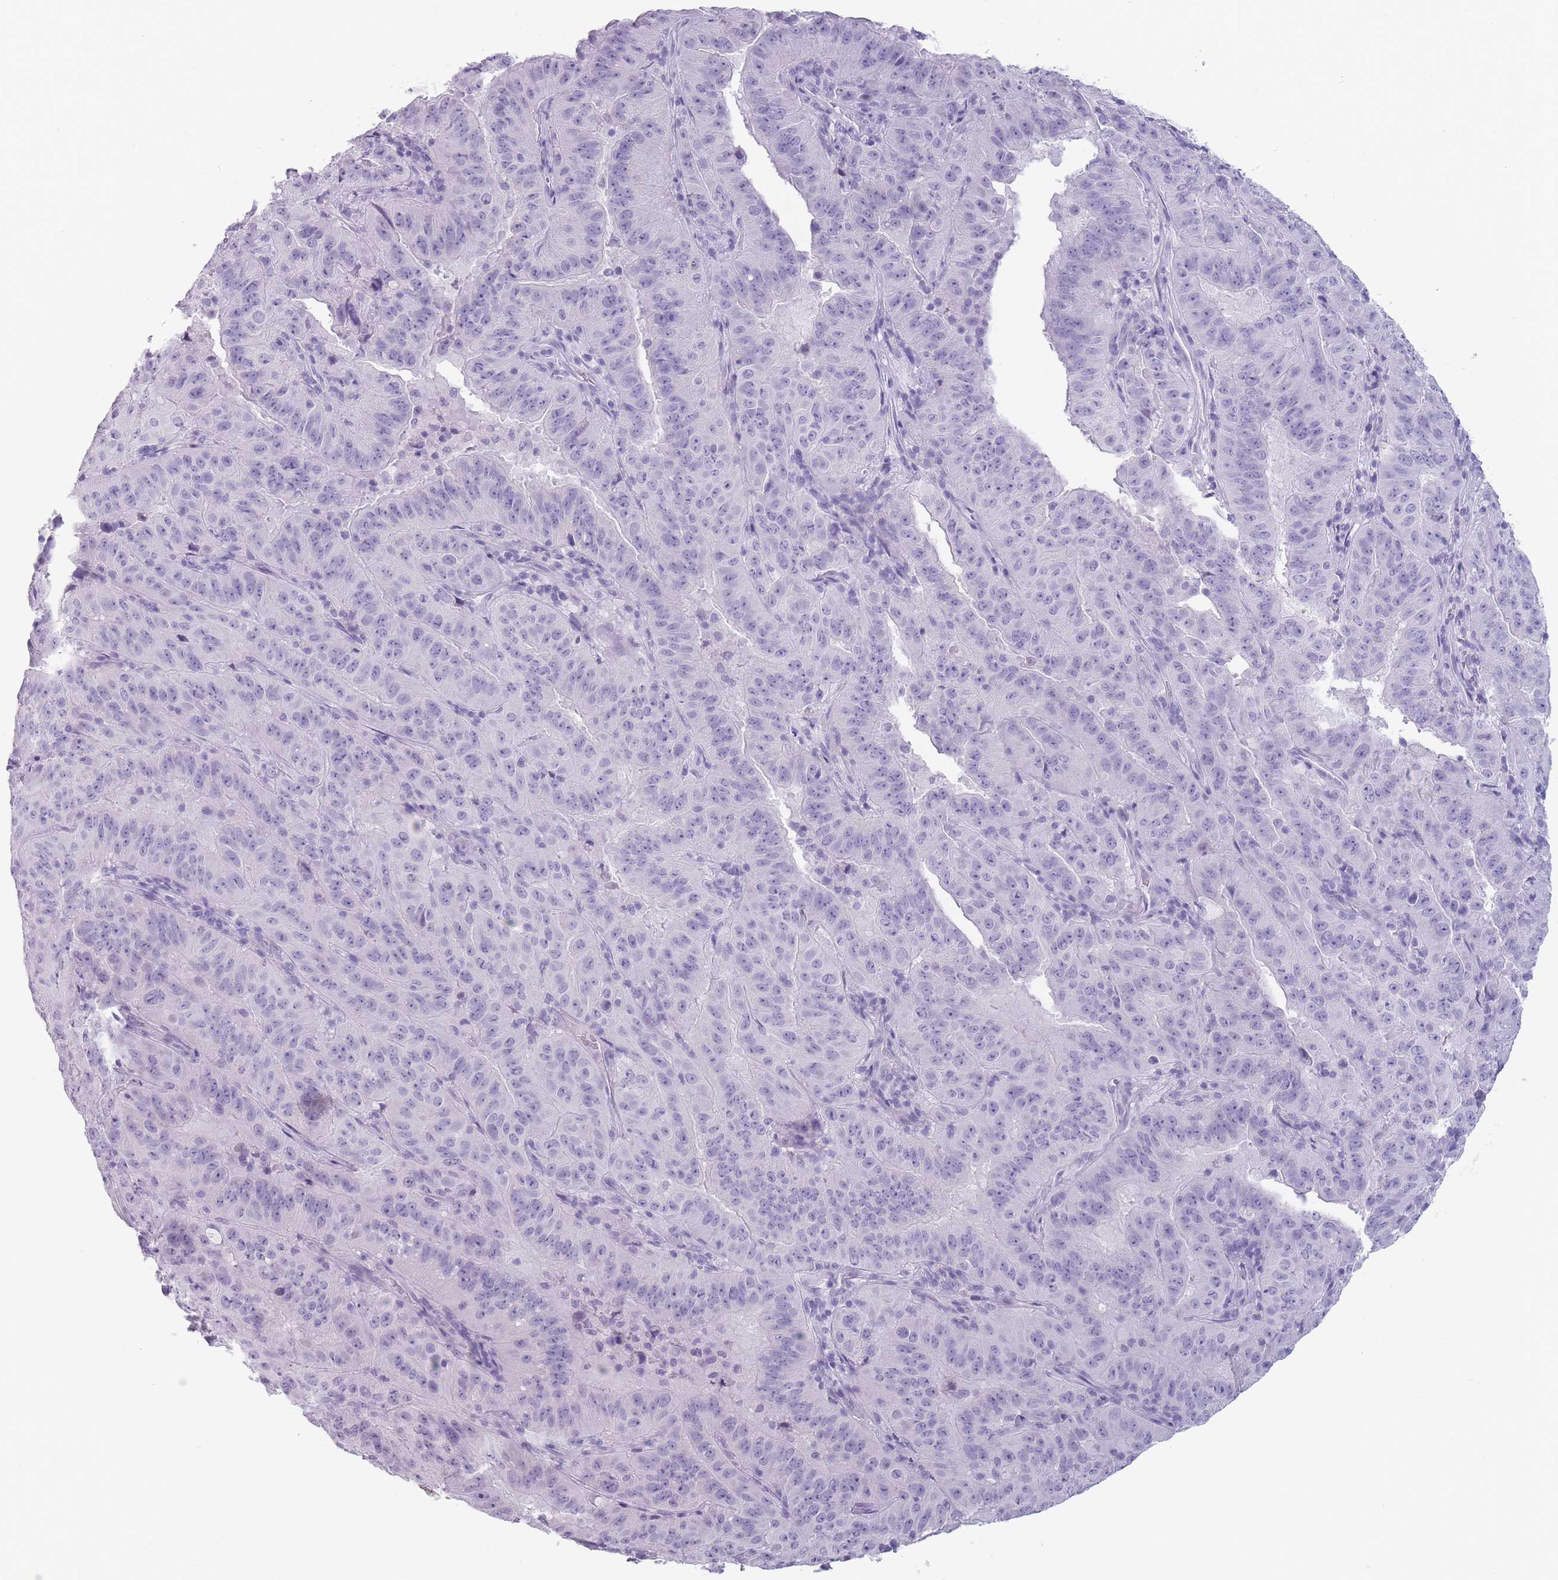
{"staining": {"intensity": "negative", "quantity": "none", "location": "none"}, "tissue": "pancreatic cancer", "cell_type": "Tumor cells", "image_type": "cancer", "snomed": [{"axis": "morphology", "description": "Adenocarcinoma, NOS"}, {"axis": "topography", "description": "Pancreas"}], "caption": "There is no significant positivity in tumor cells of adenocarcinoma (pancreatic).", "gene": "CCNO", "patient": {"sex": "male", "age": 63}}